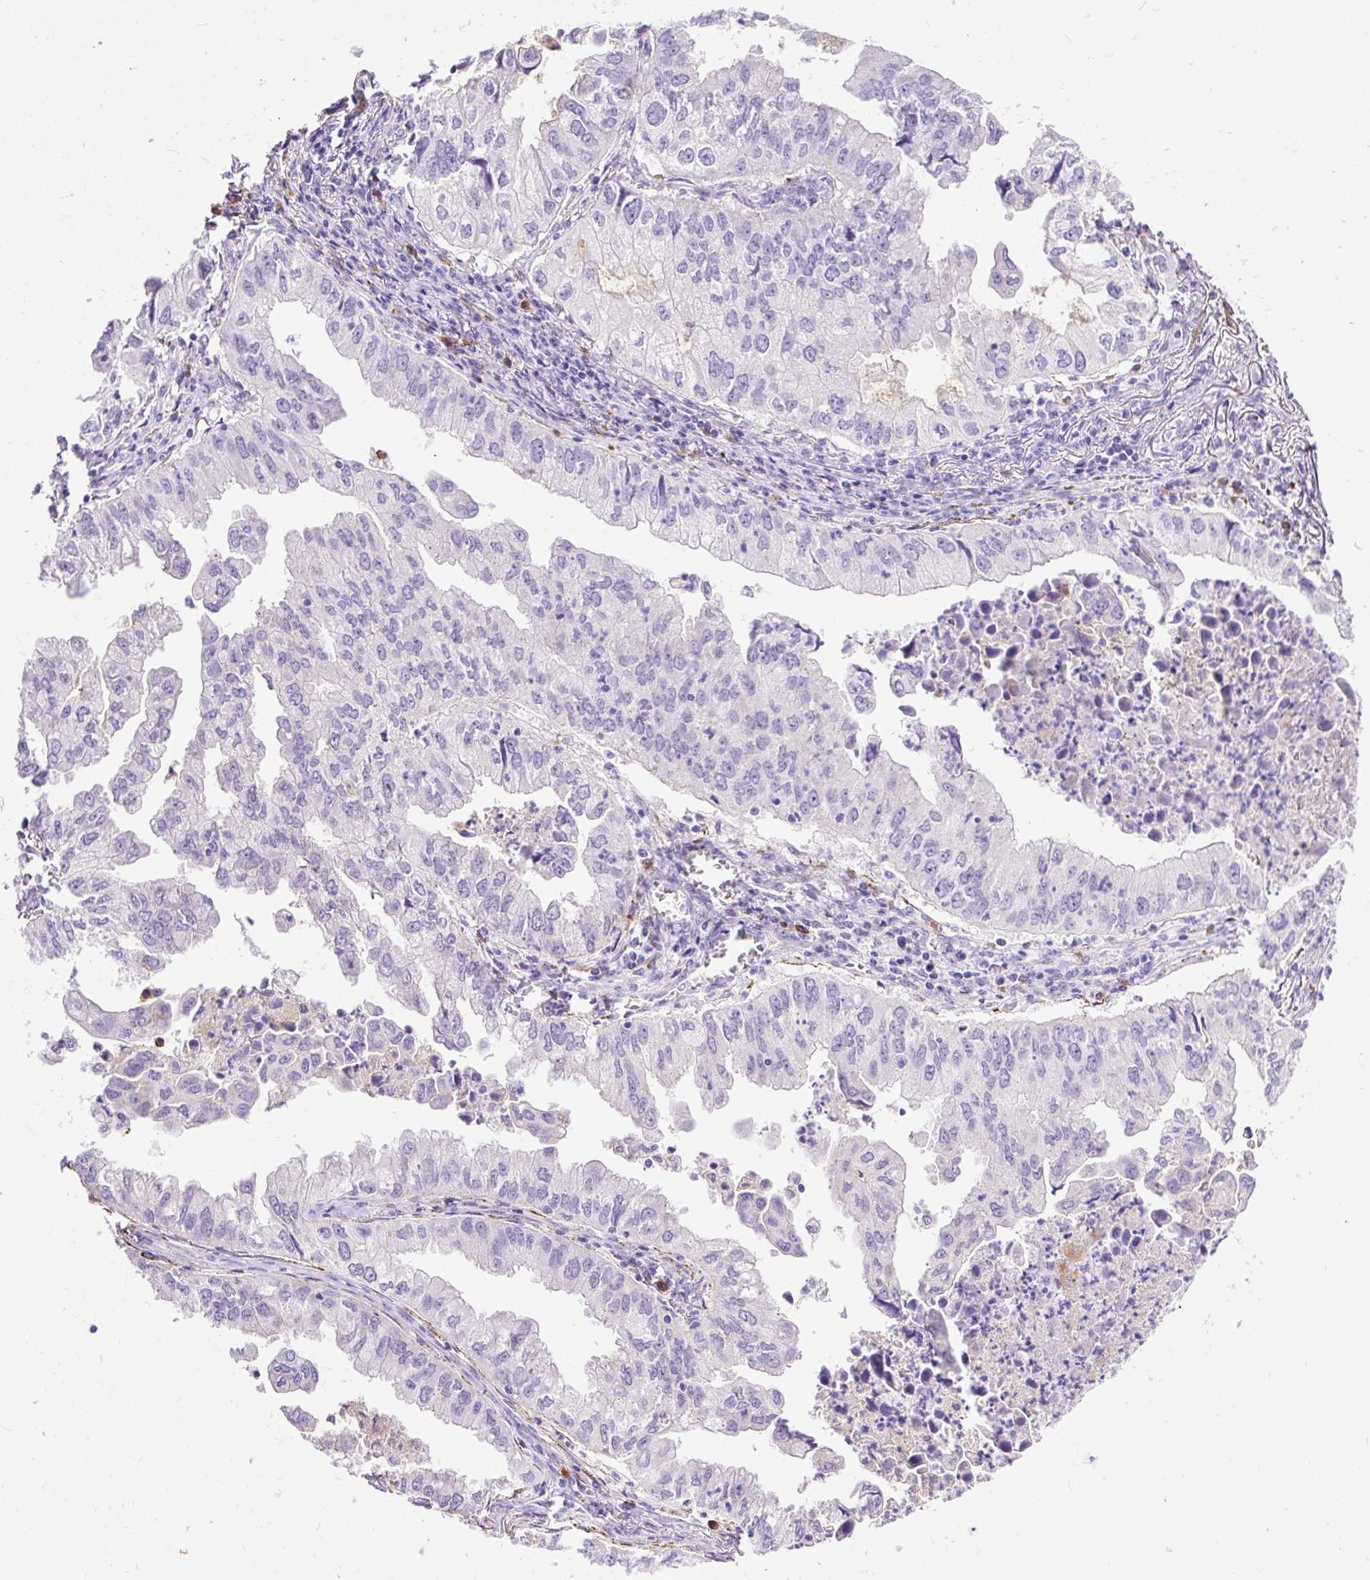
{"staining": {"intensity": "negative", "quantity": "none", "location": "none"}, "tissue": "lung cancer", "cell_type": "Tumor cells", "image_type": "cancer", "snomed": [{"axis": "morphology", "description": "Adenocarcinoma, NOS"}, {"axis": "topography", "description": "Lung"}], "caption": "Image shows no protein expression in tumor cells of lung adenocarcinoma tissue.", "gene": "ZNF256", "patient": {"sex": "male", "age": 48}}